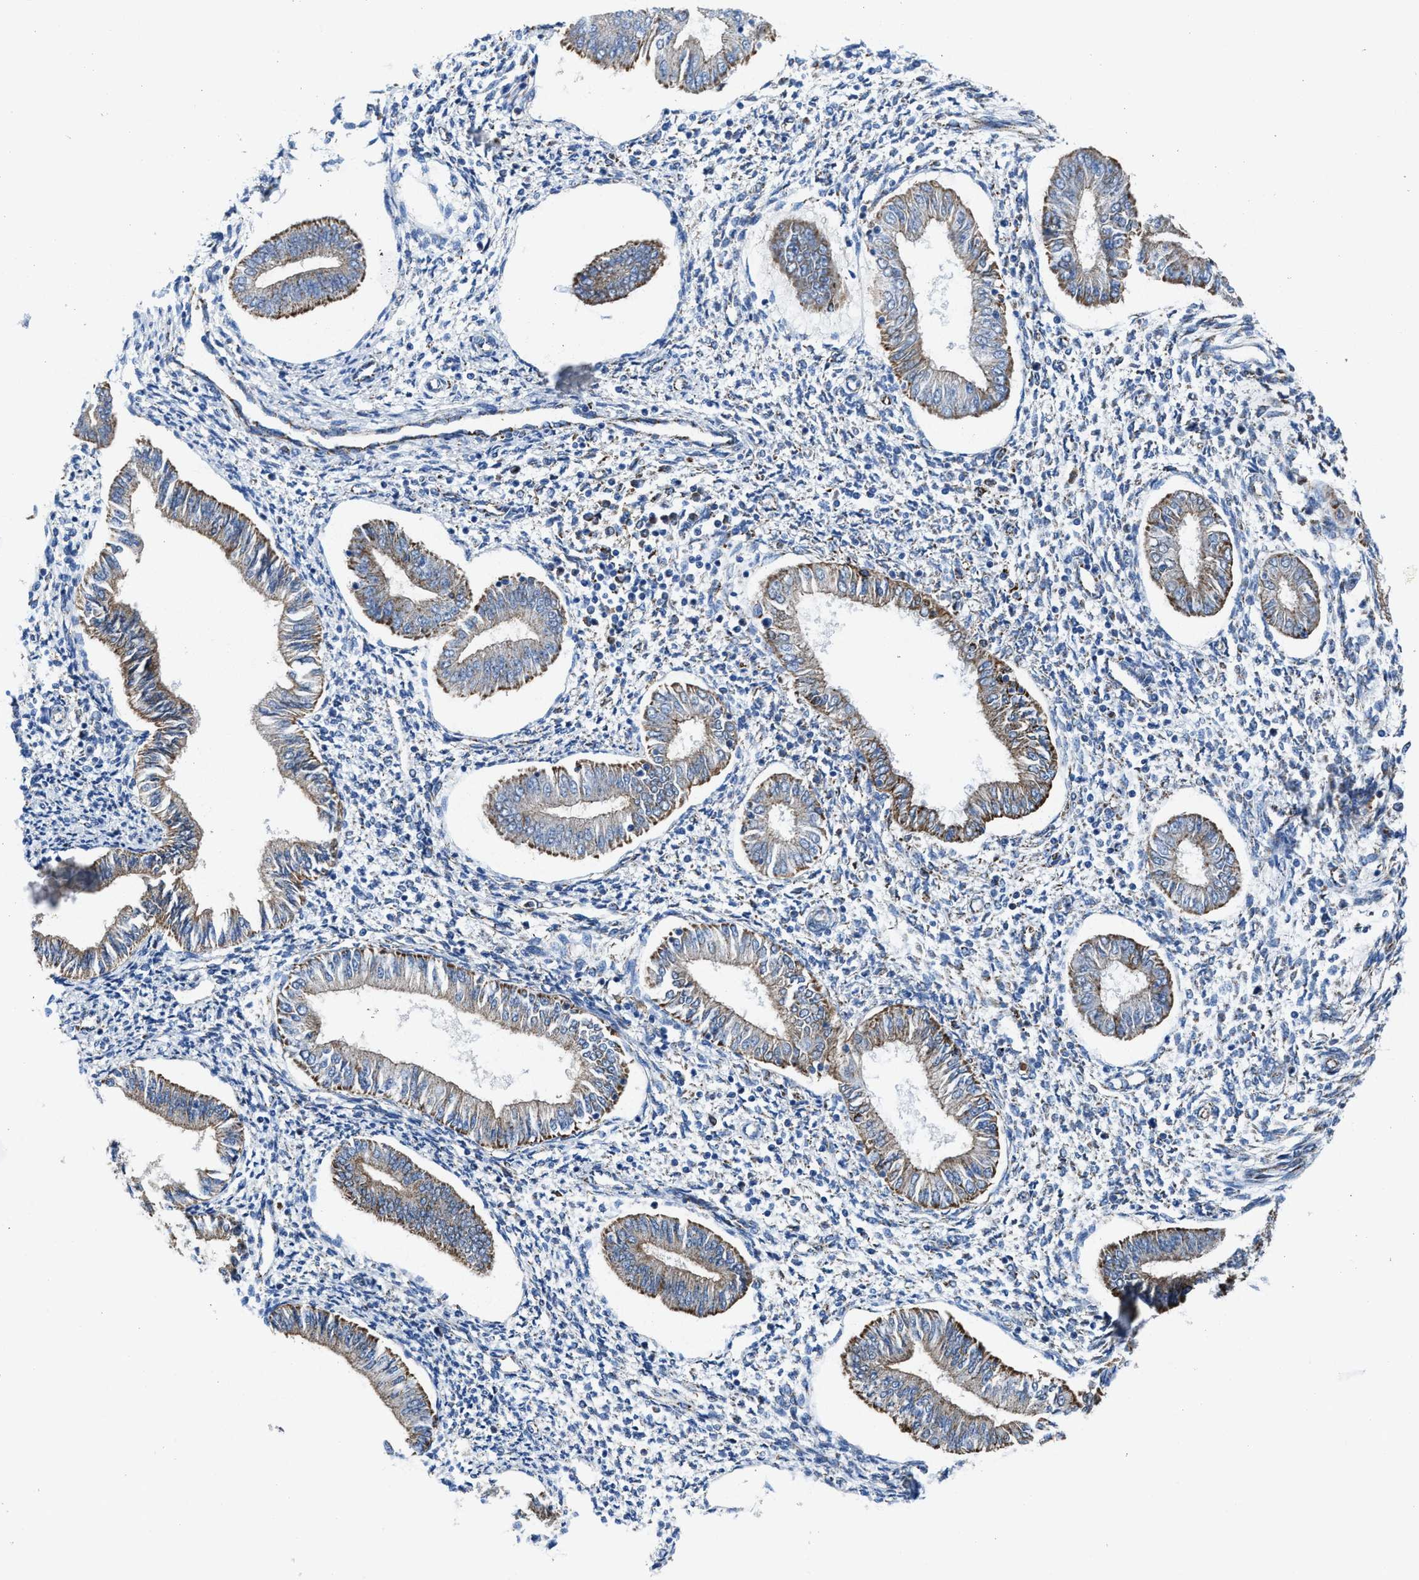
{"staining": {"intensity": "weak", "quantity": "<25%", "location": "cytoplasmic/membranous"}, "tissue": "endometrium", "cell_type": "Cells in endometrial stroma", "image_type": "normal", "snomed": [{"axis": "morphology", "description": "Normal tissue, NOS"}, {"axis": "topography", "description": "Endometrium"}], "caption": "Immunohistochemical staining of normal endometrium reveals no significant staining in cells in endometrial stroma. (DAB (3,3'-diaminobenzidine) IHC, high magnification).", "gene": "ALDH1B1", "patient": {"sex": "female", "age": 50}}